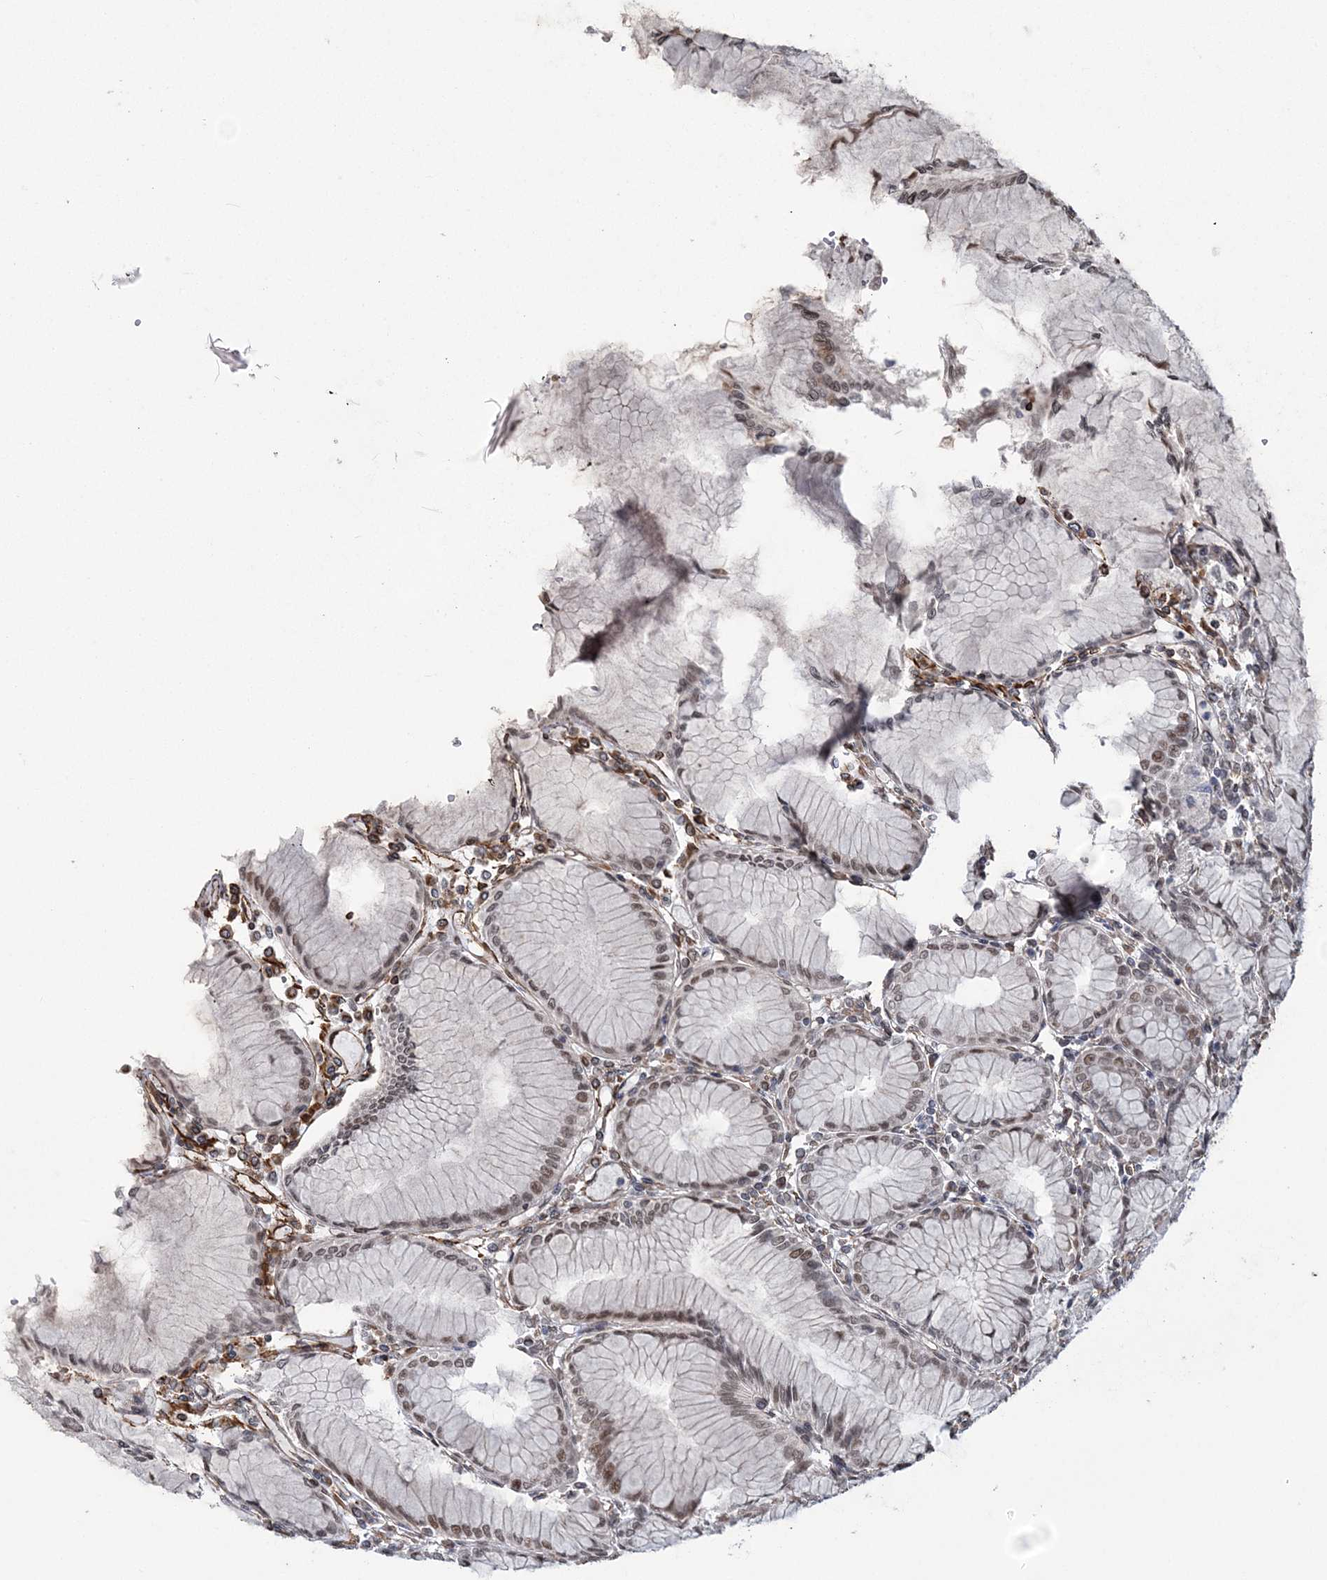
{"staining": {"intensity": "moderate", "quantity": "<25%", "location": "nuclear"}, "tissue": "stomach", "cell_type": "Glandular cells", "image_type": "normal", "snomed": [{"axis": "morphology", "description": "Normal tissue, NOS"}, {"axis": "topography", "description": "Stomach"}], "caption": "A histopathology image of stomach stained for a protein shows moderate nuclear brown staining in glandular cells. (Stains: DAB in brown, nuclei in blue, Microscopy: brightfield microscopy at high magnification).", "gene": "ATP11B", "patient": {"sex": "female", "age": 57}}